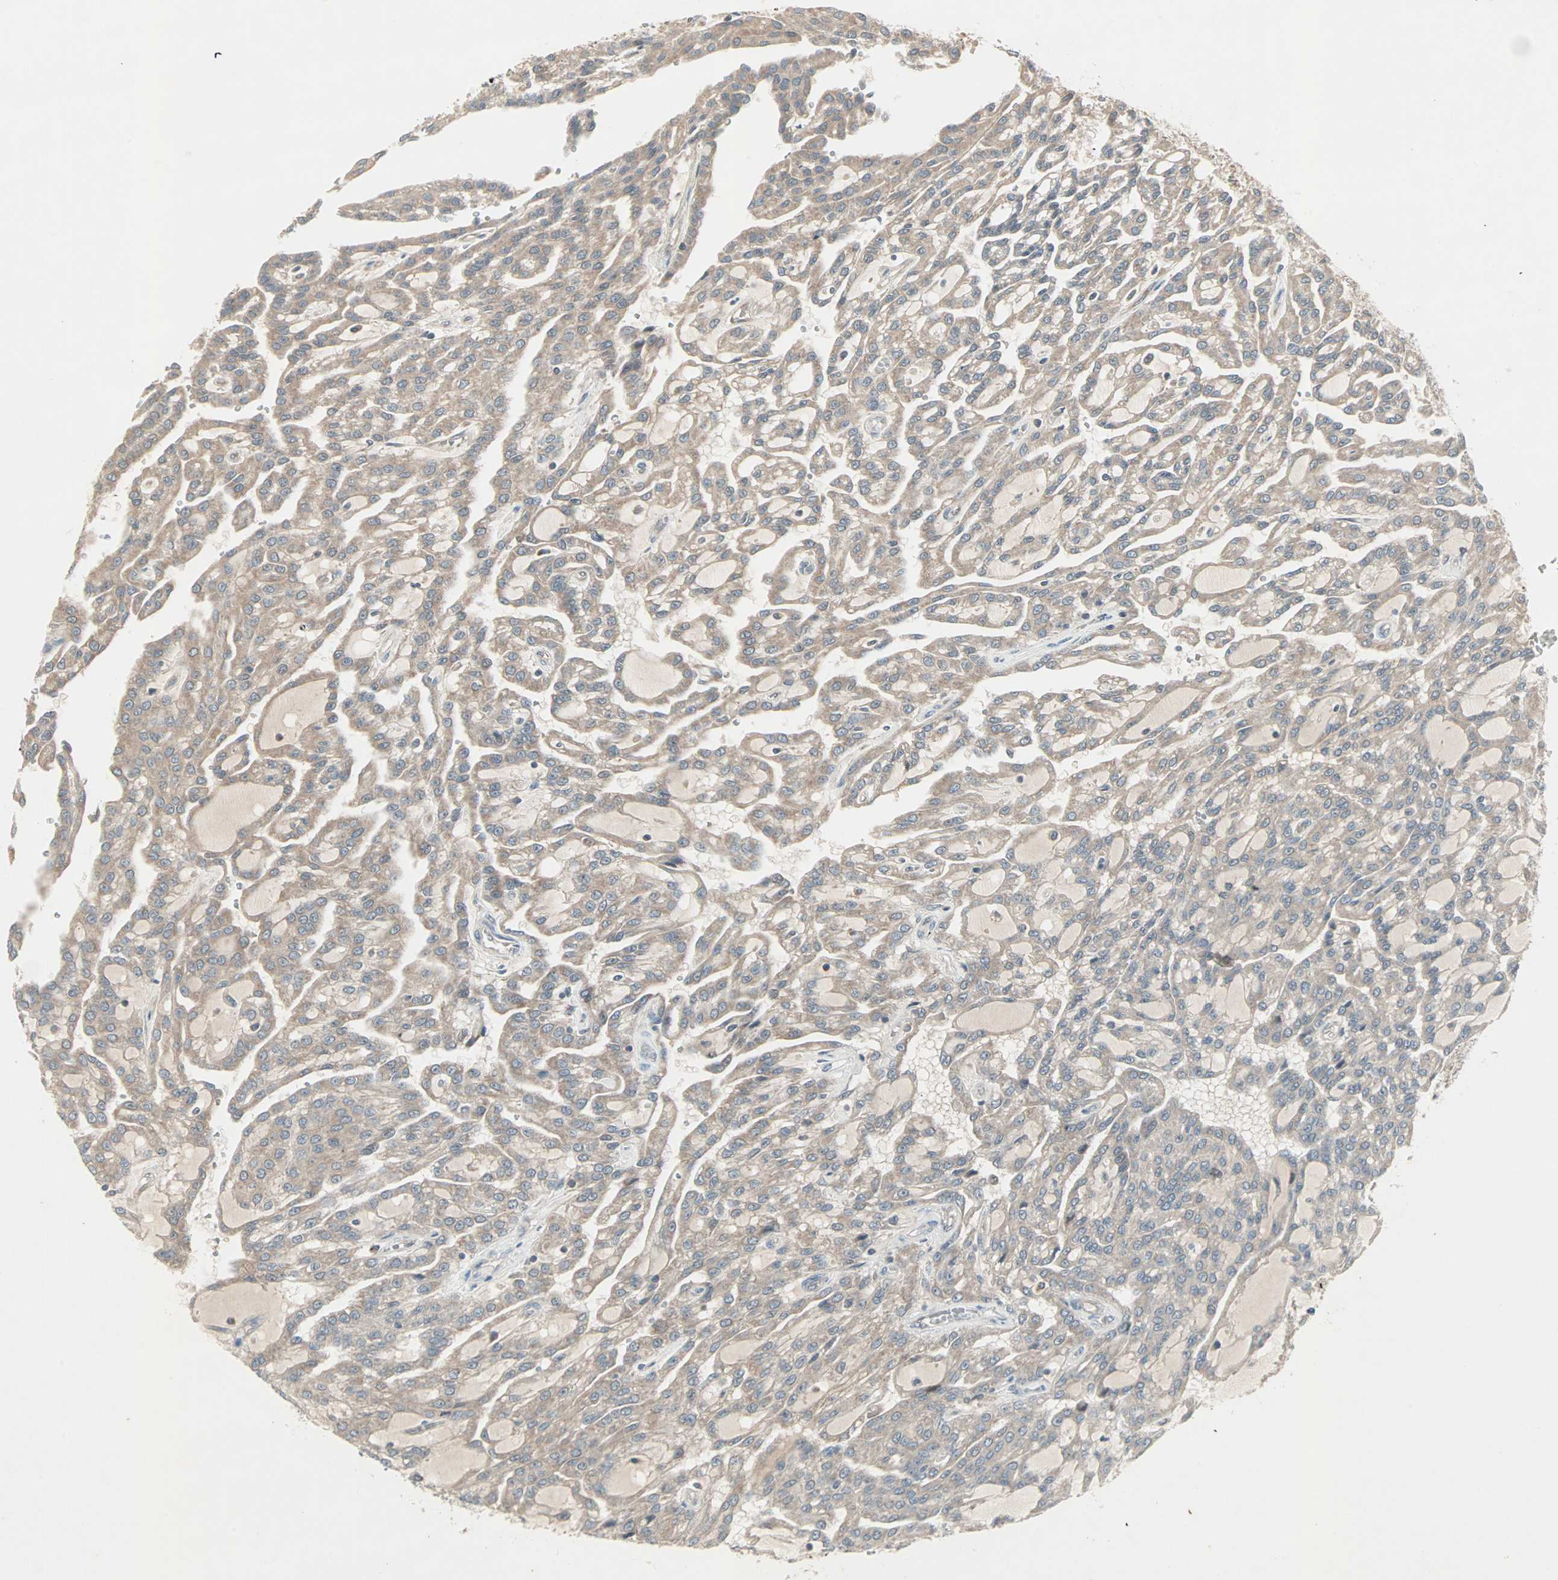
{"staining": {"intensity": "weak", "quantity": "25%-75%", "location": "cytoplasmic/membranous"}, "tissue": "renal cancer", "cell_type": "Tumor cells", "image_type": "cancer", "snomed": [{"axis": "morphology", "description": "Adenocarcinoma, NOS"}, {"axis": "topography", "description": "Kidney"}], "caption": "A high-resolution micrograph shows IHC staining of renal cancer (adenocarcinoma), which exhibits weak cytoplasmic/membranous expression in approximately 25%-75% of tumor cells.", "gene": "JMJD7-PLA2G4B", "patient": {"sex": "male", "age": 63}}